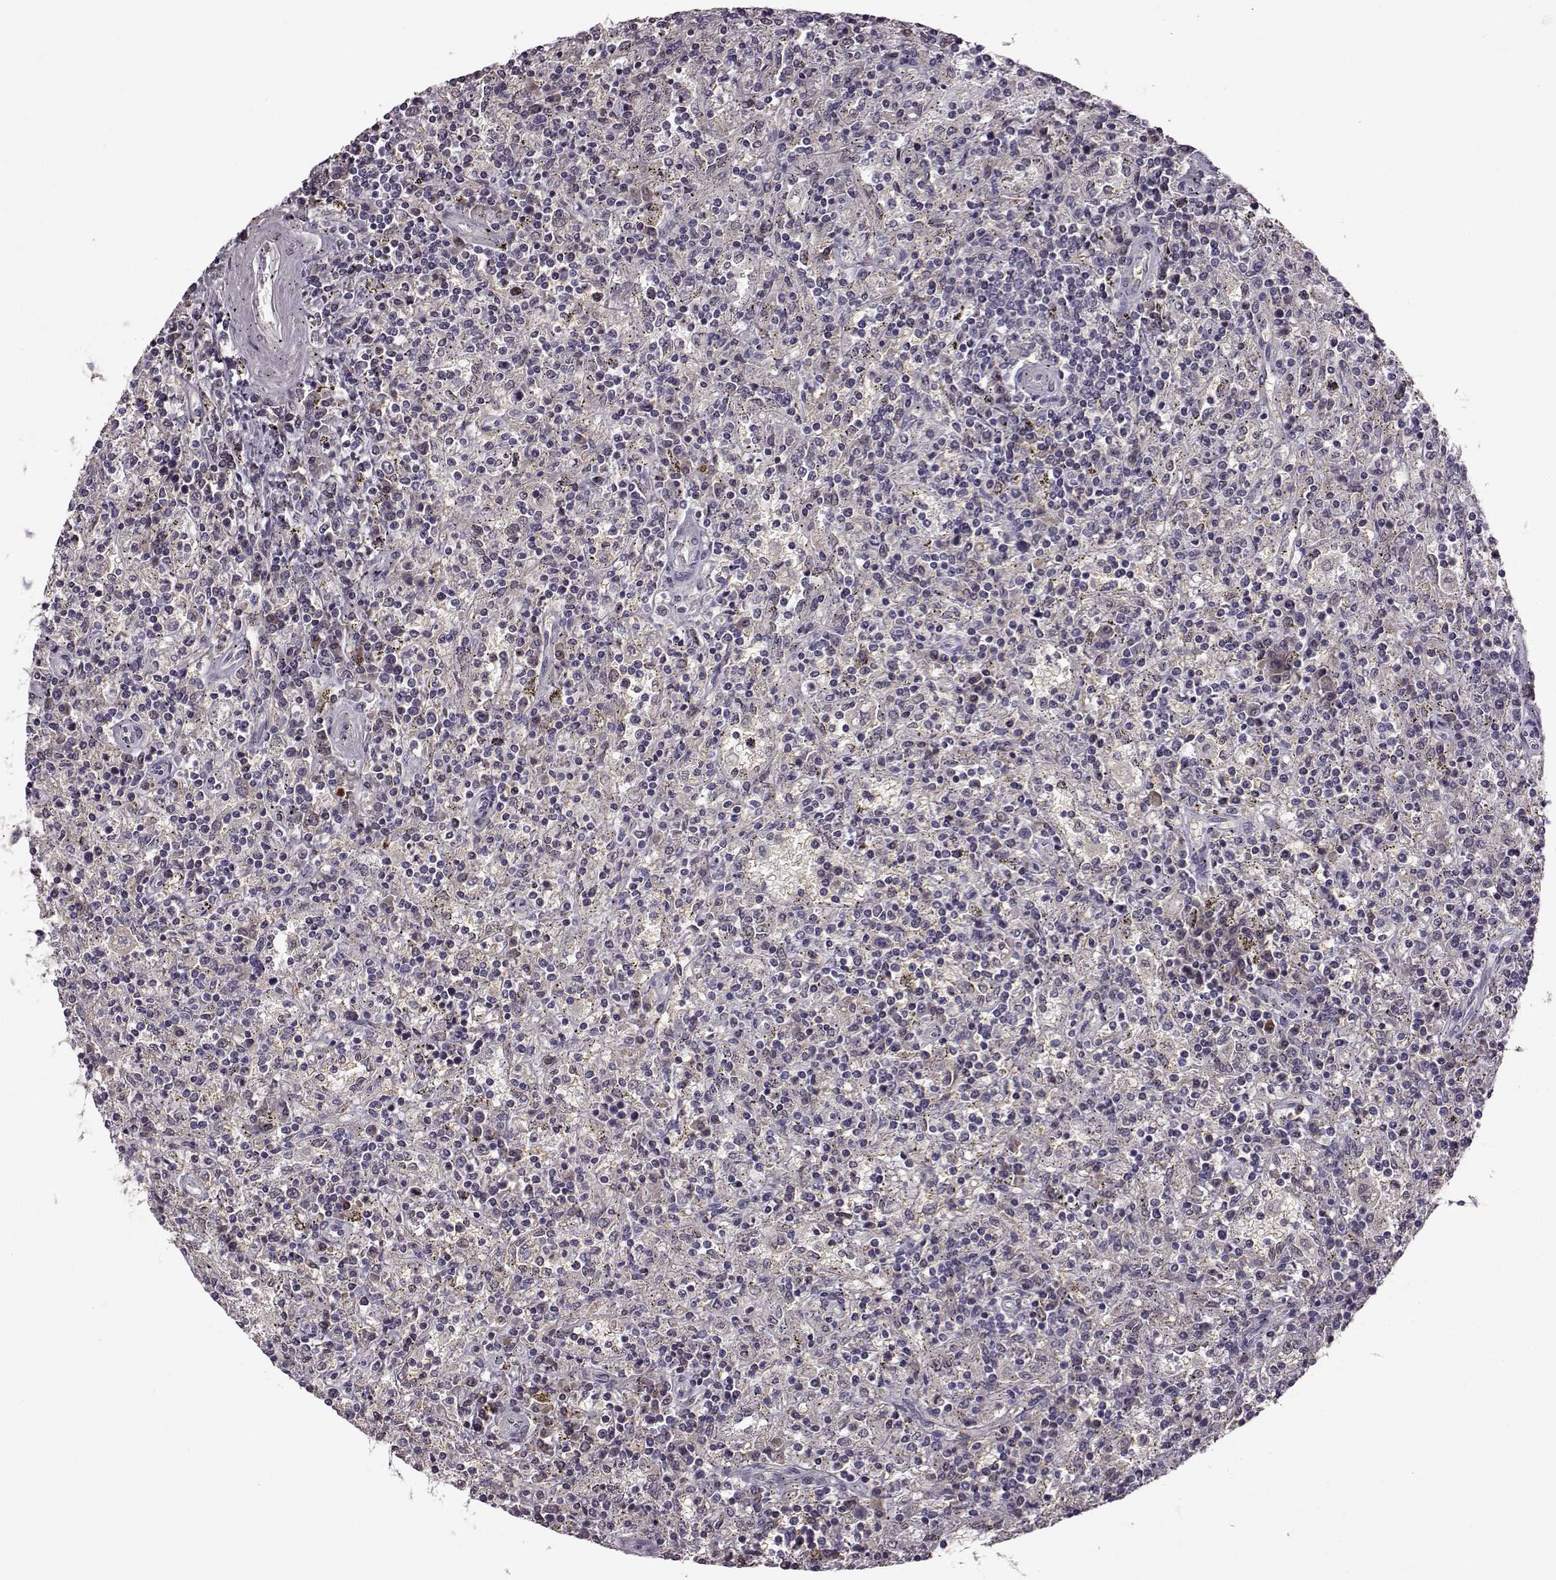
{"staining": {"intensity": "negative", "quantity": "none", "location": "none"}, "tissue": "lymphoma", "cell_type": "Tumor cells", "image_type": "cancer", "snomed": [{"axis": "morphology", "description": "Malignant lymphoma, non-Hodgkin's type, Low grade"}, {"axis": "topography", "description": "Spleen"}], "caption": "High magnification brightfield microscopy of low-grade malignant lymphoma, non-Hodgkin's type stained with DAB (3,3'-diaminobenzidine) (brown) and counterstained with hematoxylin (blue): tumor cells show no significant staining.", "gene": "CNGA3", "patient": {"sex": "male", "age": 62}}